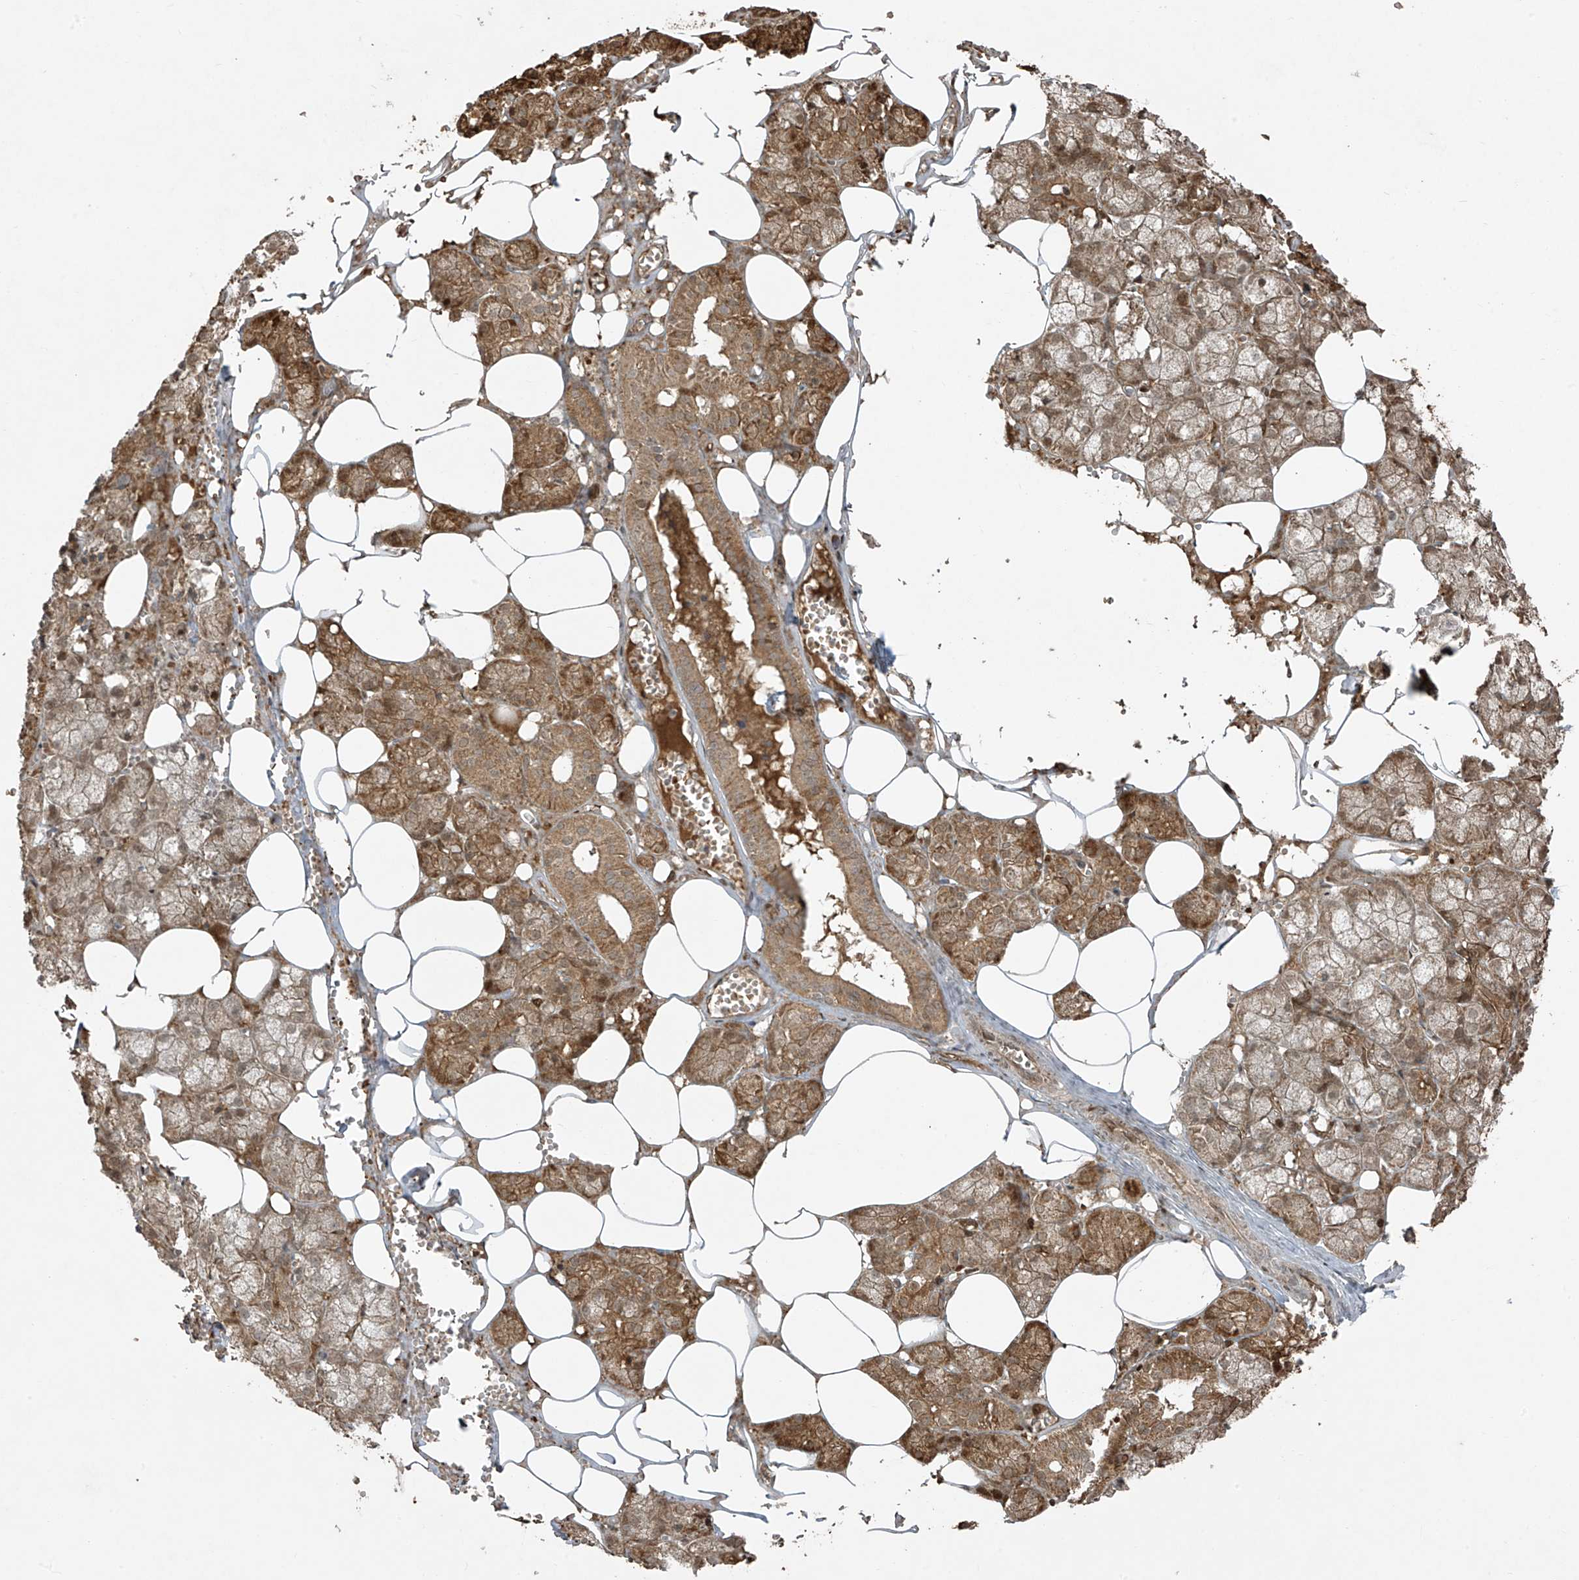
{"staining": {"intensity": "moderate", "quantity": "25%-75%", "location": "cytoplasmic/membranous,nuclear"}, "tissue": "salivary gland", "cell_type": "Glandular cells", "image_type": "normal", "snomed": [{"axis": "morphology", "description": "Normal tissue, NOS"}, {"axis": "topography", "description": "Salivary gland"}], "caption": "Protein expression analysis of unremarkable human salivary gland reveals moderate cytoplasmic/membranous,nuclear staining in approximately 25%-75% of glandular cells. The protein of interest is stained brown, and the nuclei are stained in blue (DAB IHC with brightfield microscopy, high magnification).", "gene": "TTC22", "patient": {"sex": "male", "age": 62}}